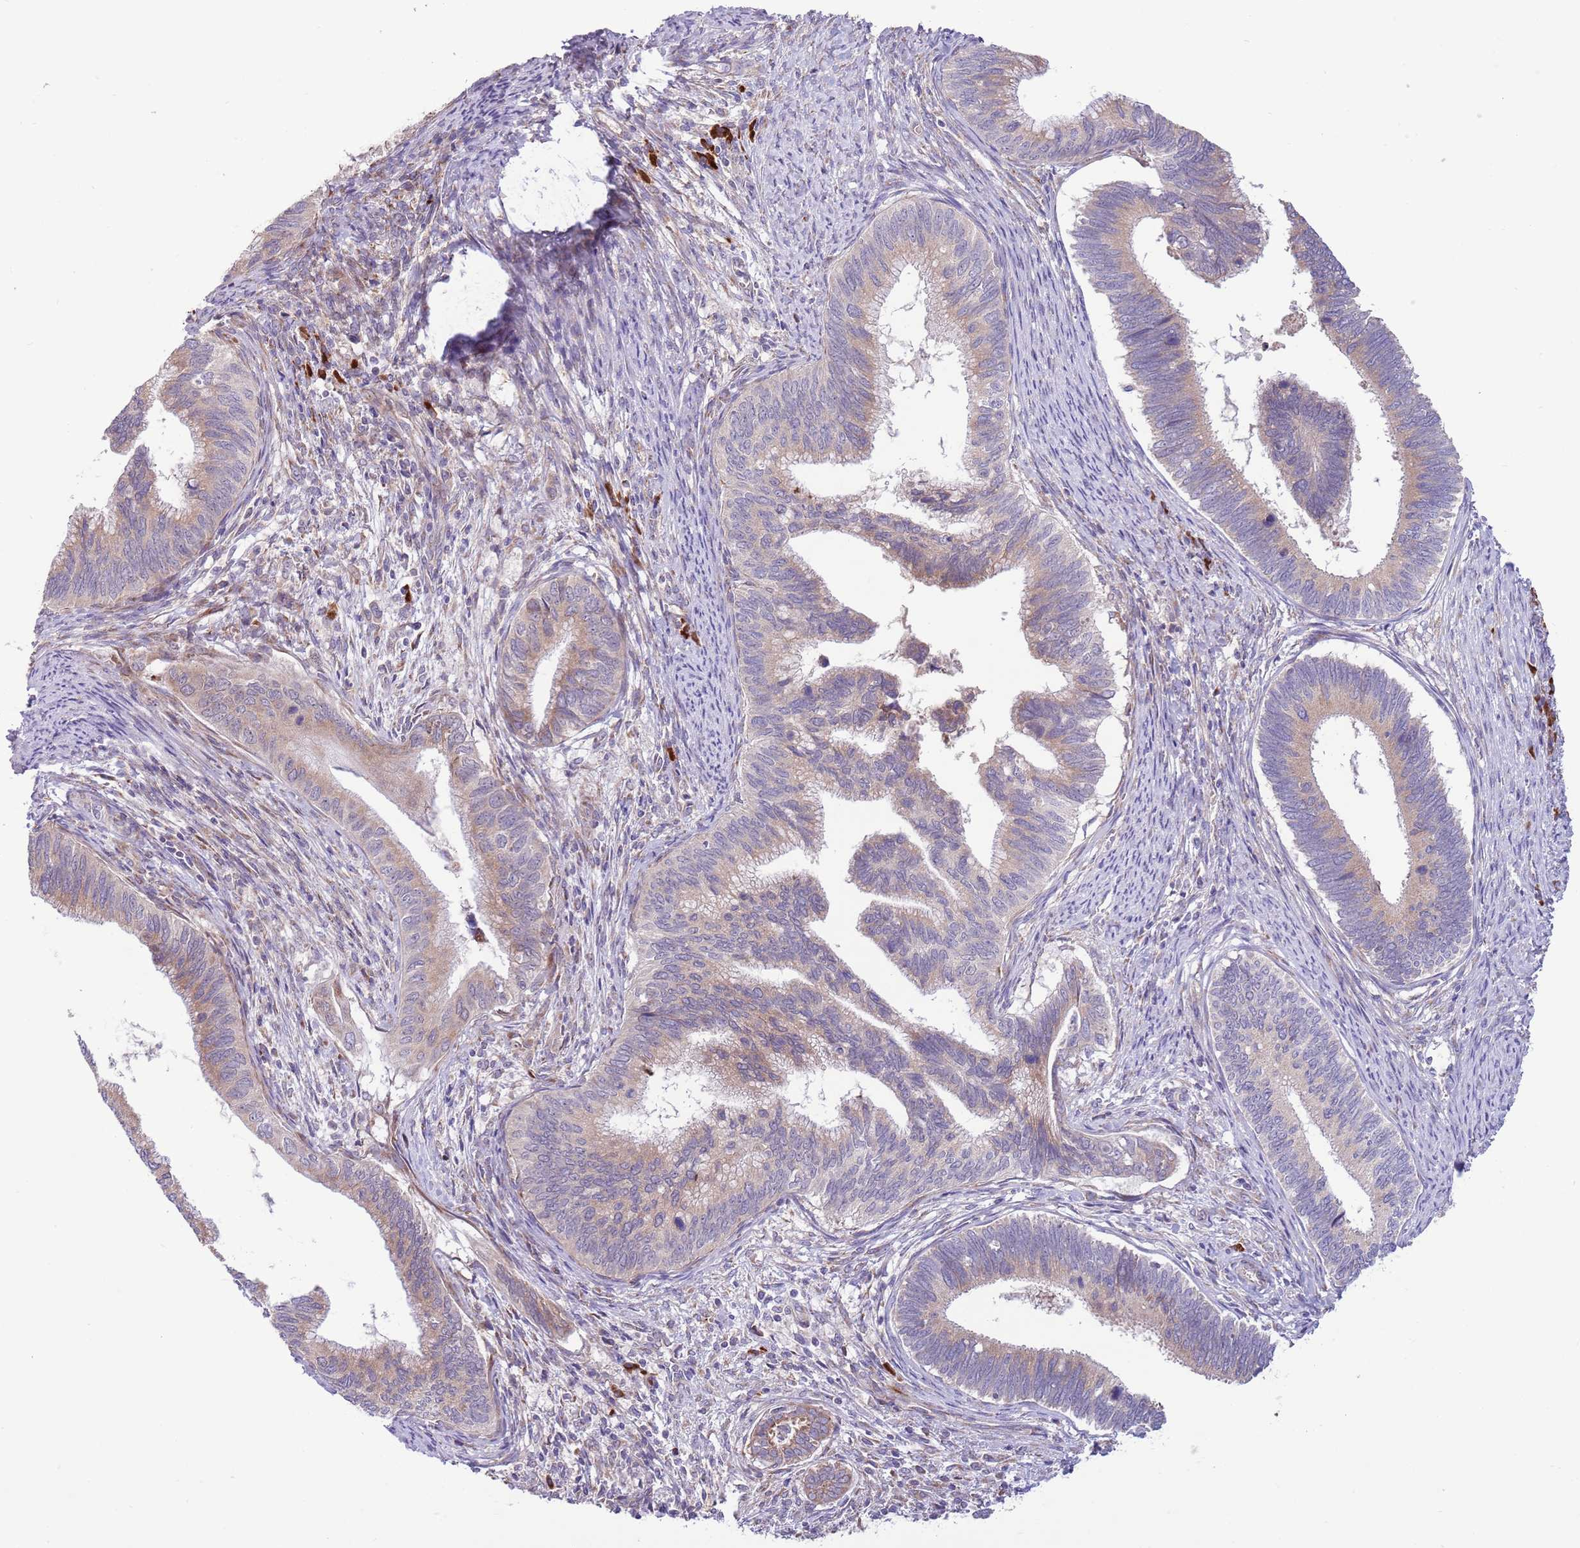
{"staining": {"intensity": "moderate", "quantity": ">75%", "location": "cytoplasmic/membranous"}, "tissue": "cervical cancer", "cell_type": "Tumor cells", "image_type": "cancer", "snomed": [{"axis": "morphology", "description": "Adenocarcinoma, NOS"}, {"axis": "topography", "description": "Cervix"}], "caption": "High-power microscopy captured an immunohistochemistry (IHC) histopathology image of cervical cancer, revealing moderate cytoplasmic/membranous expression in about >75% of tumor cells.", "gene": "DAND5", "patient": {"sex": "female", "age": 42}}